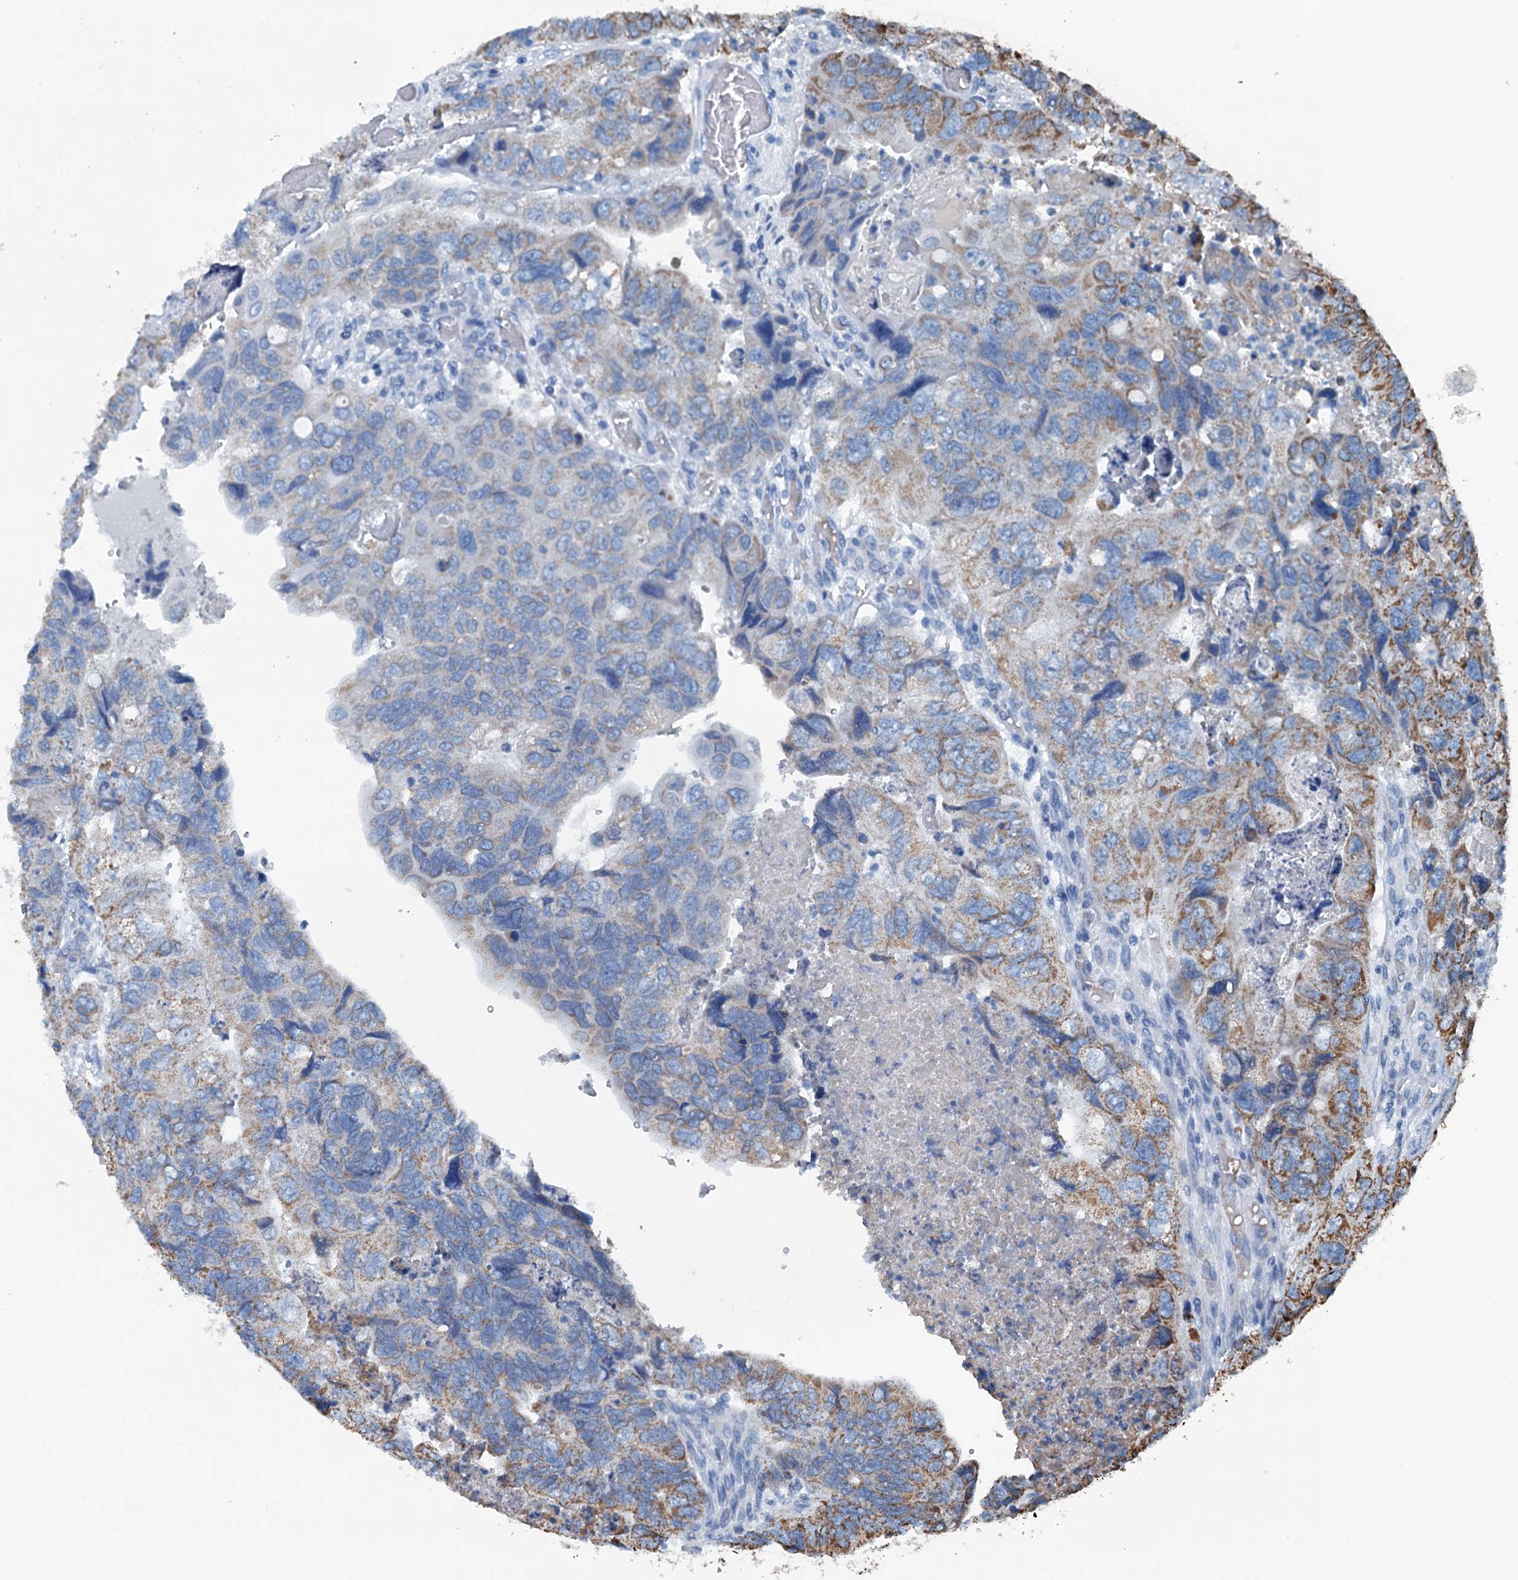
{"staining": {"intensity": "moderate", "quantity": "25%-75%", "location": "cytoplasmic/membranous"}, "tissue": "colorectal cancer", "cell_type": "Tumor cells", "image_type": "cancer", "snomed": [{"axis": "morphology", "description": "Adenocarcinoma, NOS"}, {"axis": "topography", "description": "Rectum"}], "caption": "High-magnification brightfield microscopy of colorectal cancer stained with DAB (brown) and counterstained with hematoxylin (blue). tumor cells exhibit moderate cytoplasmic/membranous positivity is seen in about25%-75% of cells. (Brightfield microscopy of DAB IHC at high magnification).", "gene": "TRPT1", "patient": {"sex": "male", "age": 63}}